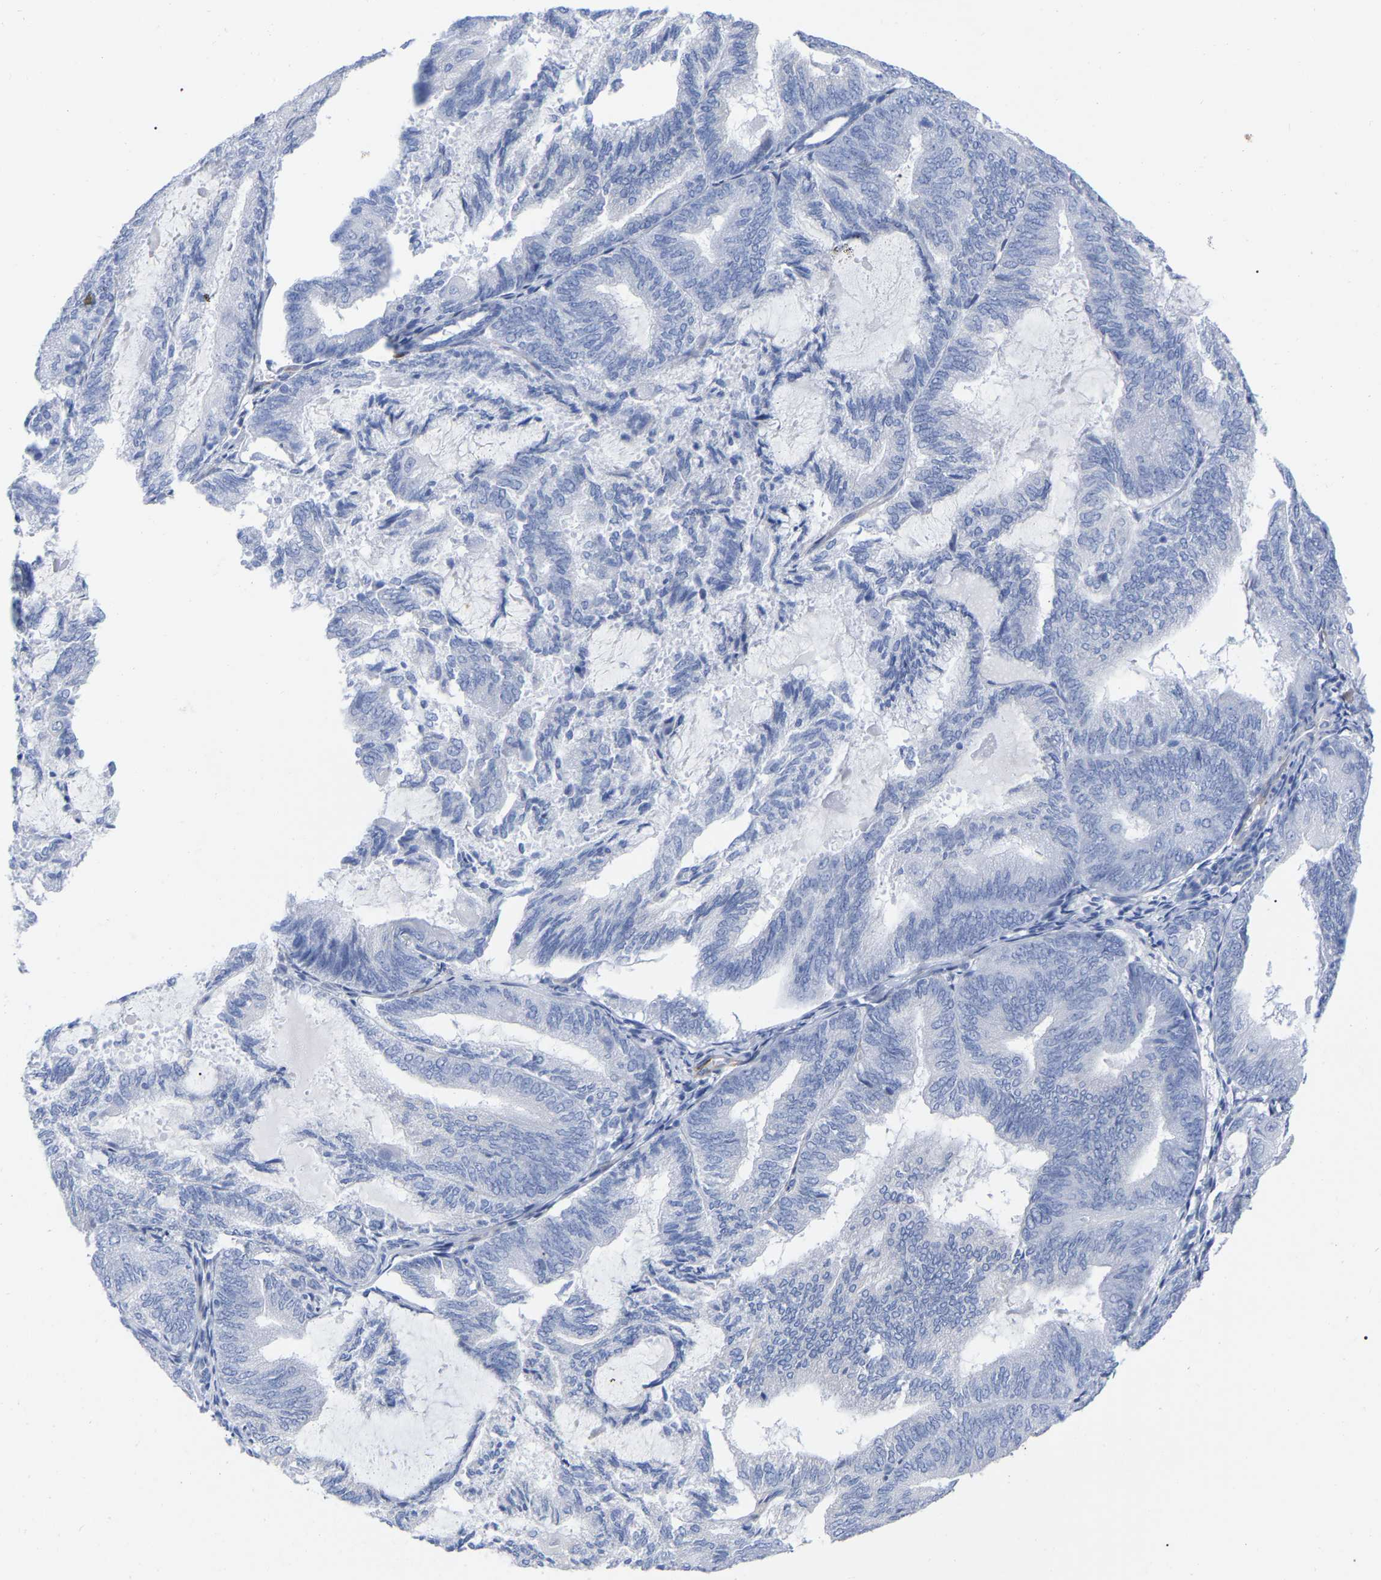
{"staining": {"intensity": "negative", "quantity": "none", "location": "none"}, "tissue": "endometrial cancer", "cell_type": "Tumor cells", "image_type": "cancer", "snomed": [{"axis": "morphology", "description": "Adenocarcinoma, NOS"}, {"axis": "topography", "description": "Endometrium"}], "caption": "The photomicrograph exhibits no staining of tumor cells in endometrial cancer.", "gene": "HAPLN1", "patient": {"sex": "female", "age": 81}}